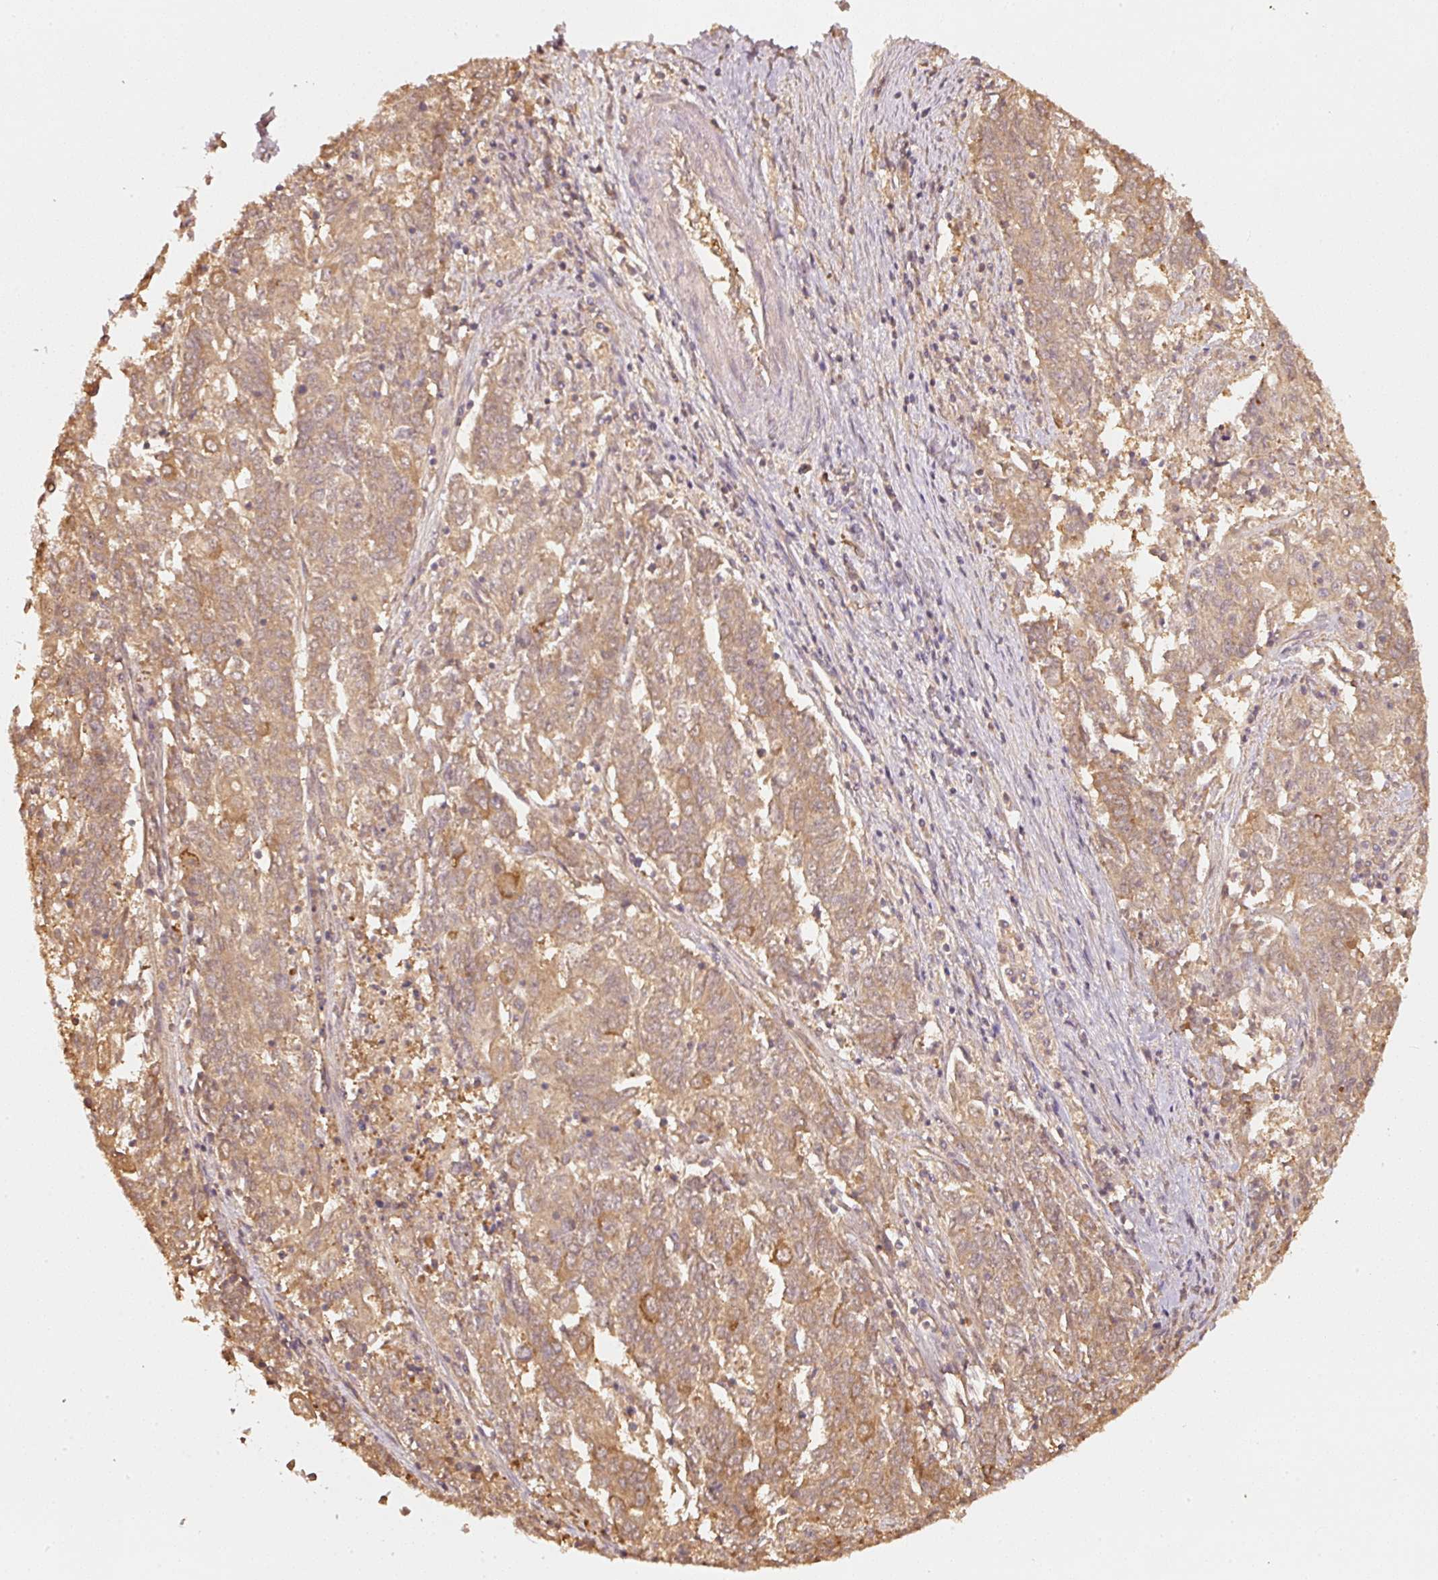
{"staining": {"intensity": "moderate", "quantity": ">75%", "location": "cytoplasmic/membranous"}, "tissue": "endometrial cancer", "cell_type": "Tumor cells", "image_type": "cancer", "snomed": [{"axis": "morphology", "description": "Adenocarcinoma, NOS"}, {"axis": "topography", "description": "Endometrium"}], "caption": "Brown immunohistochemical staining in endometrial cancer (adenocarcinoma) exhibits moderate cytoplasmic/membranous expression in approximately >75% of tumor cells.", "gene": "STAU1", "patient": {"sex": "female", "age": 54}}